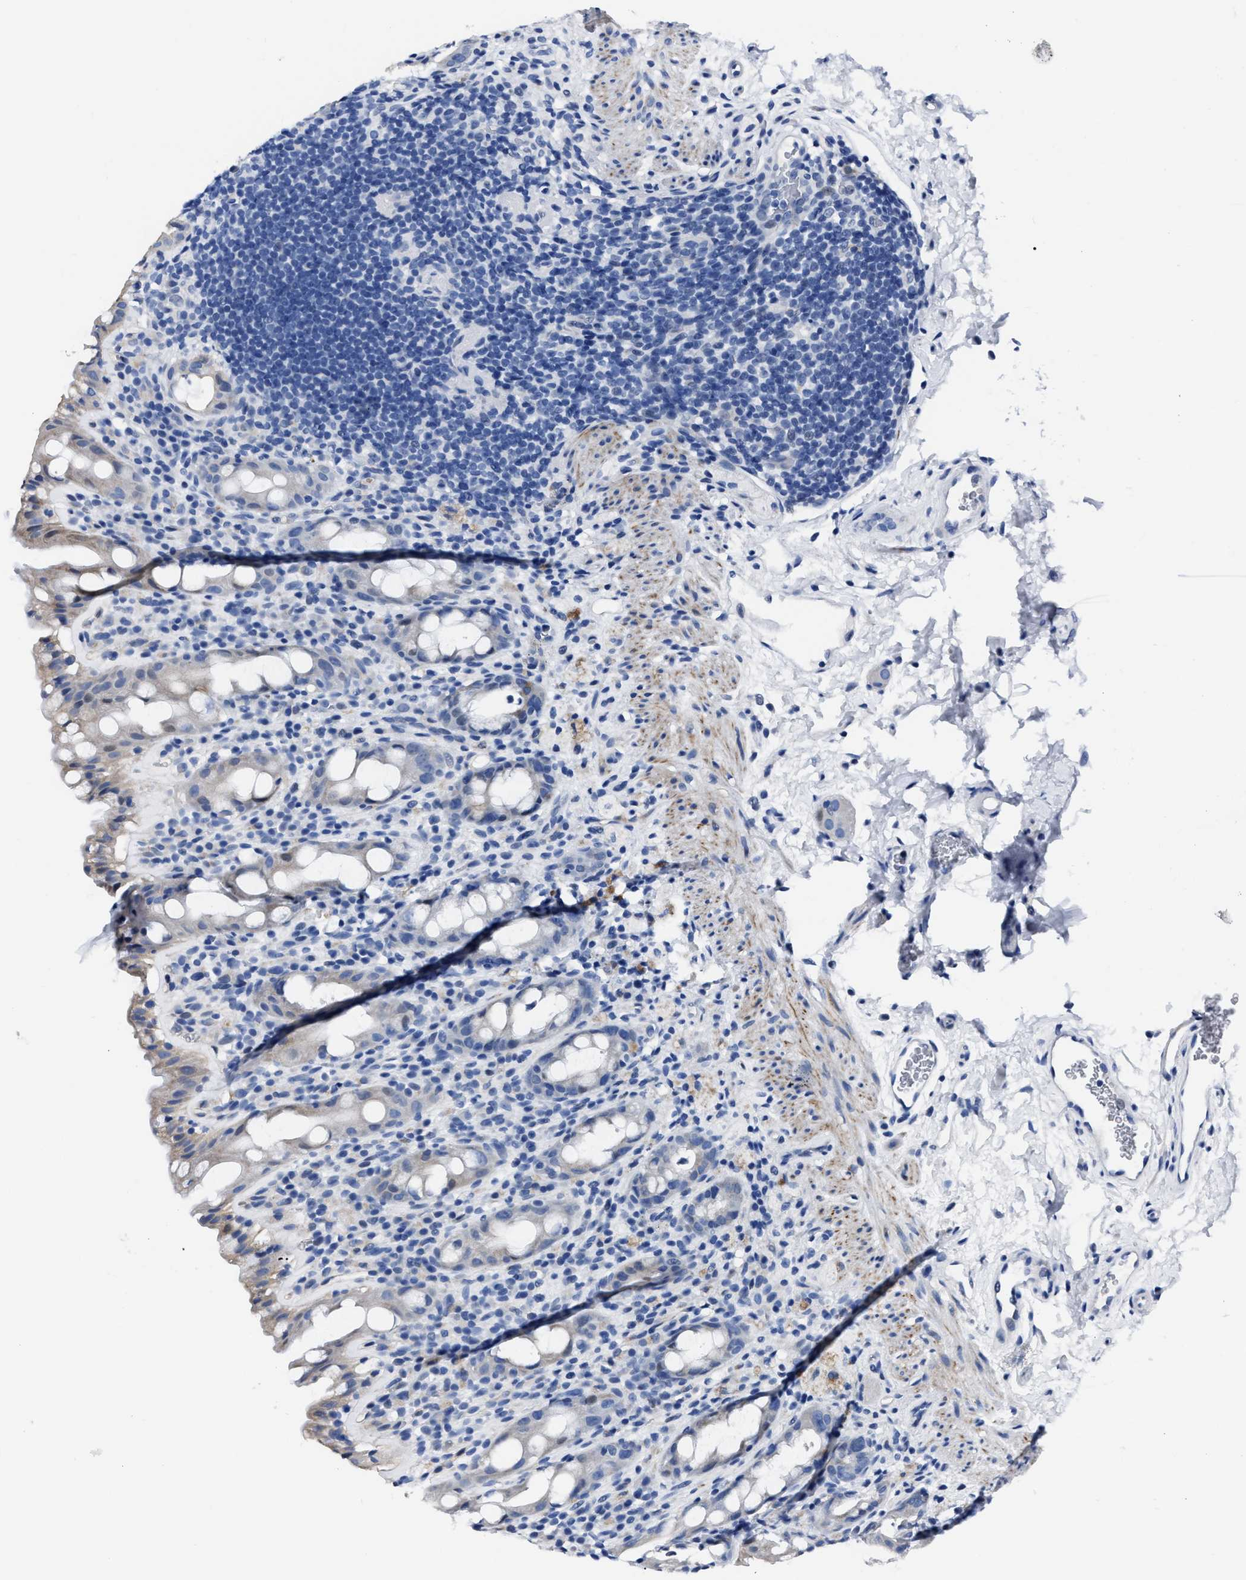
{"staining": {"intensity": "weak", "quantity": "<25%", "location": "cytoplasmic/membranous"}, "tissue": "rectum", "cell_type": "Glandular cells", "image_type": "normal", "snomed": [{"axis": "morphology", "description": "Normal tissue, NOS"}, {"axis": "topography", "description": "Rectum"}], "caption": "High magnification brightfield microscopy of normal rectum stained with DAB (brown) and counterstained with hematoxylin (blue): glandular cells show no significant positivity. (Immunohistochemistry, brightfield microscopy, high magnification).", "gene": "MOV10L1", "patient": {"sex": "male", "age": 44}}